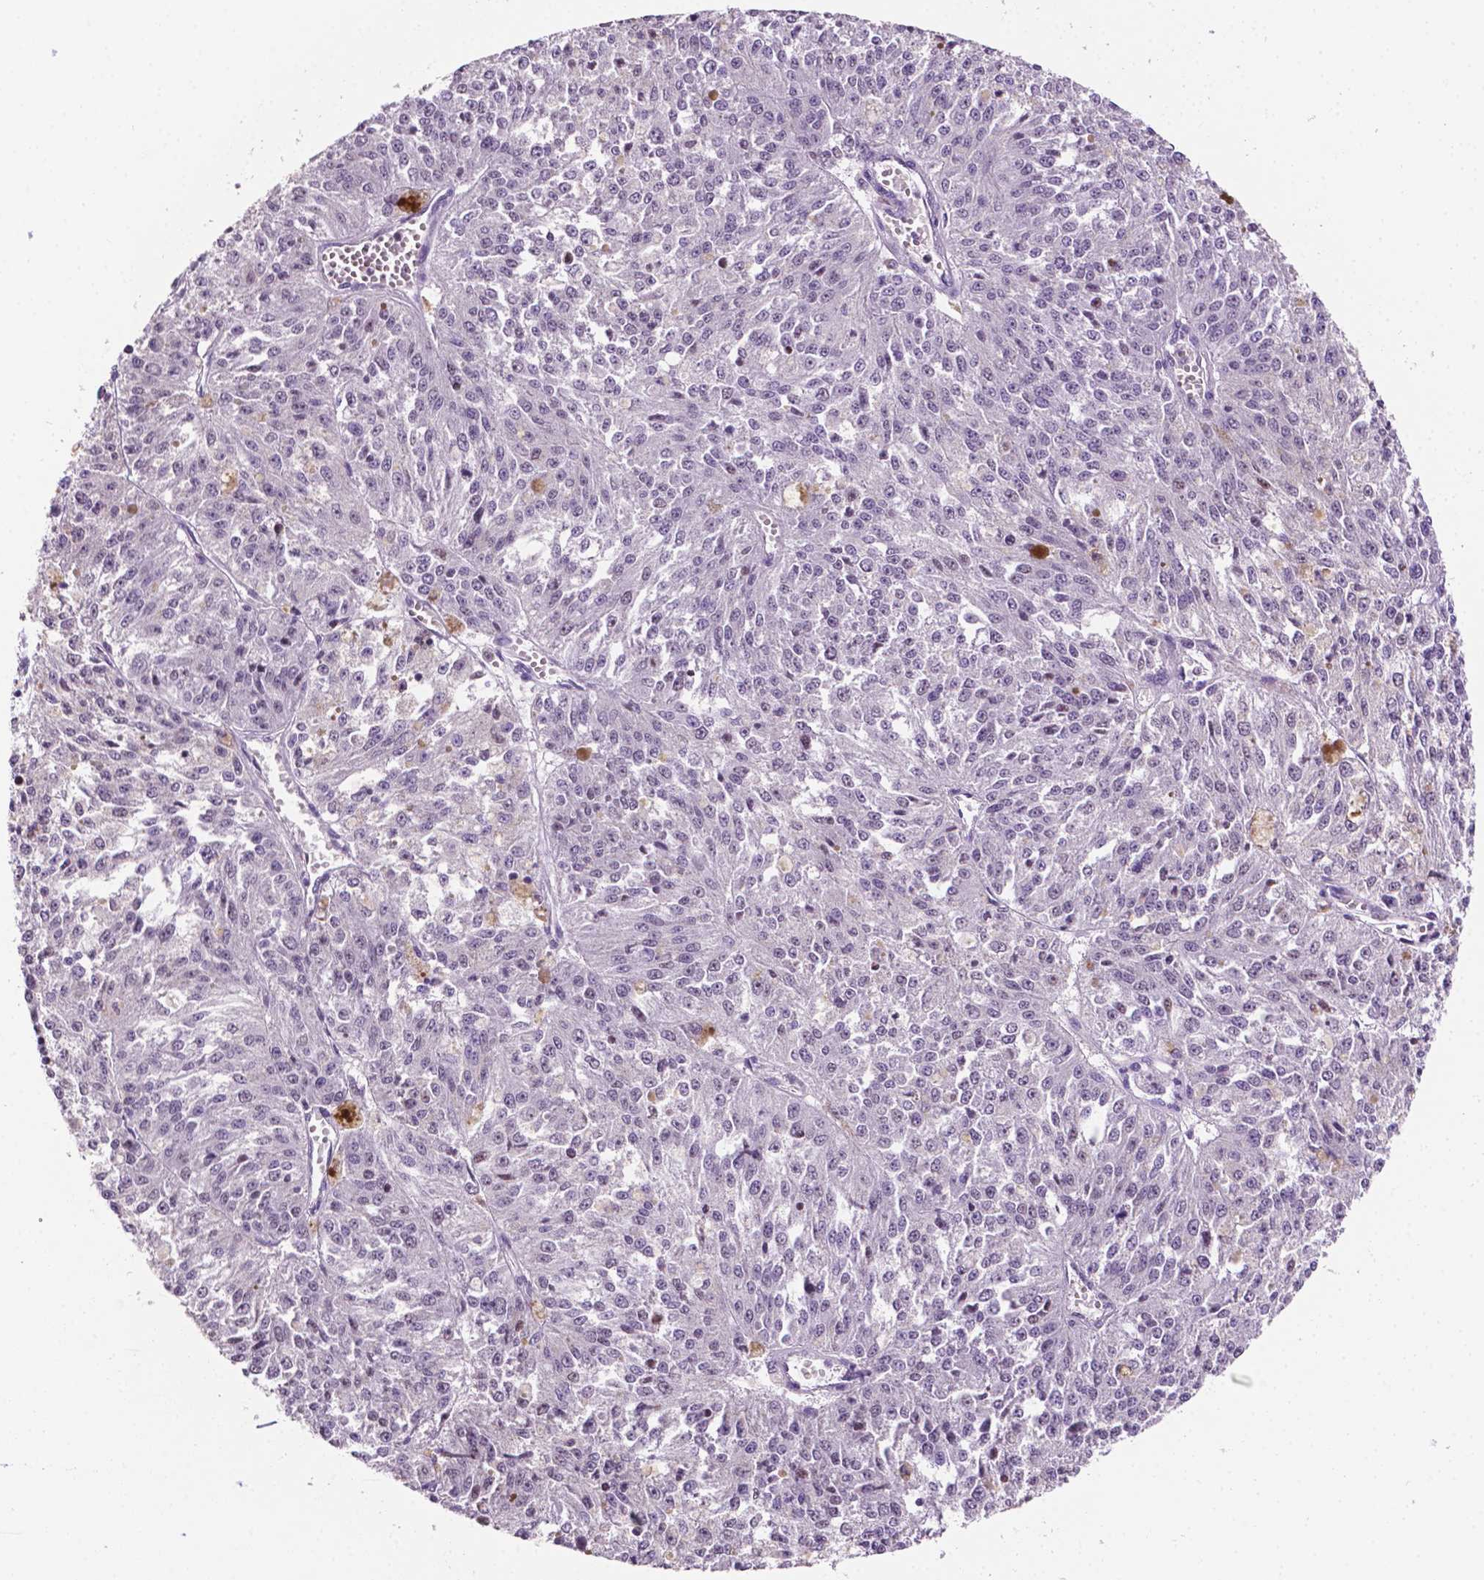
{"staining": {"intensity": "negative", "quantity": "none", "location": "none"}, "tissue": "melanoma", "cell_type": "Tumor cells", "image_type": "cancer", "snomed": [{"axis": "morphology", "description": "Malignant melanoma, Metastatic site"}, {"axis": "topography", "description": "Lymph node"}], "caption": "Immunohistochemistry (IHC) photomicrograph of human malignant melanoma (metastatic site) stained for a protein (brown), which displays no expression in tumor cells.", "gene": "PTPN6", "patient": {"sex": "female", "age": 64}}